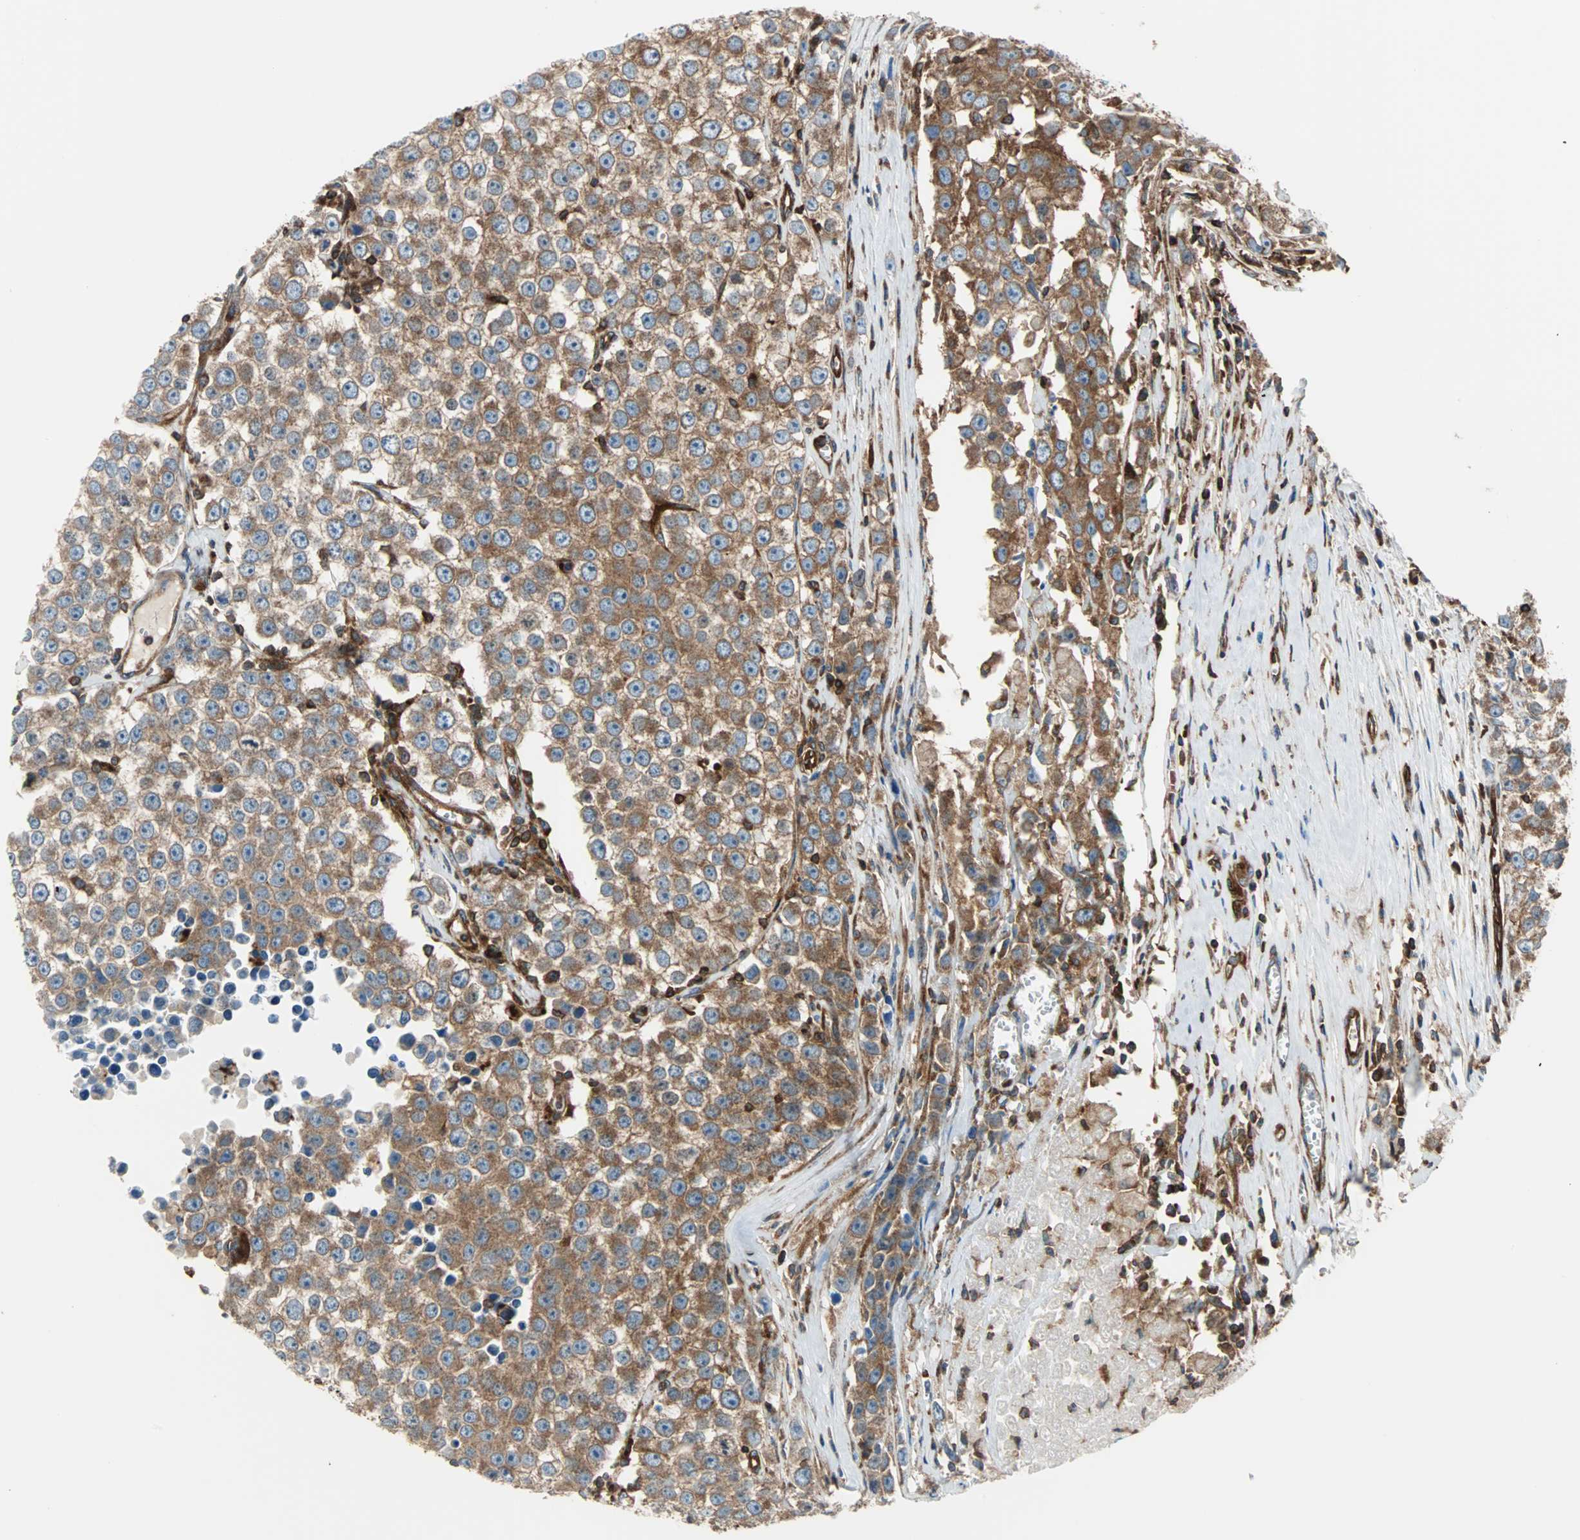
{"staining": {"intensity": "moderate", "quantity": ">75%", "location": "cytoplasmic/membranous"}, "tissue": "testis cancer", "cell_type": "Tumor cells", "image_type": "cancer", "snomed": [{"axis": "morphology", "description": "Seminoma, NOS"}, {"axis": "morphology", "description": "Carcinoma, Embryonal, NOS"}, {"axis": "topography", "description": "Testis"}], "caption": "Immunohistochemical staining of human testis cancer (embryonal carcinoma) displays medium levels of moderate cytoplasmic/membranous protein staining in about >75% of tumor cells. Nuclei are stained in blue.", "gene": "RELA", "patient": {"sex": "male", "age": 52}}